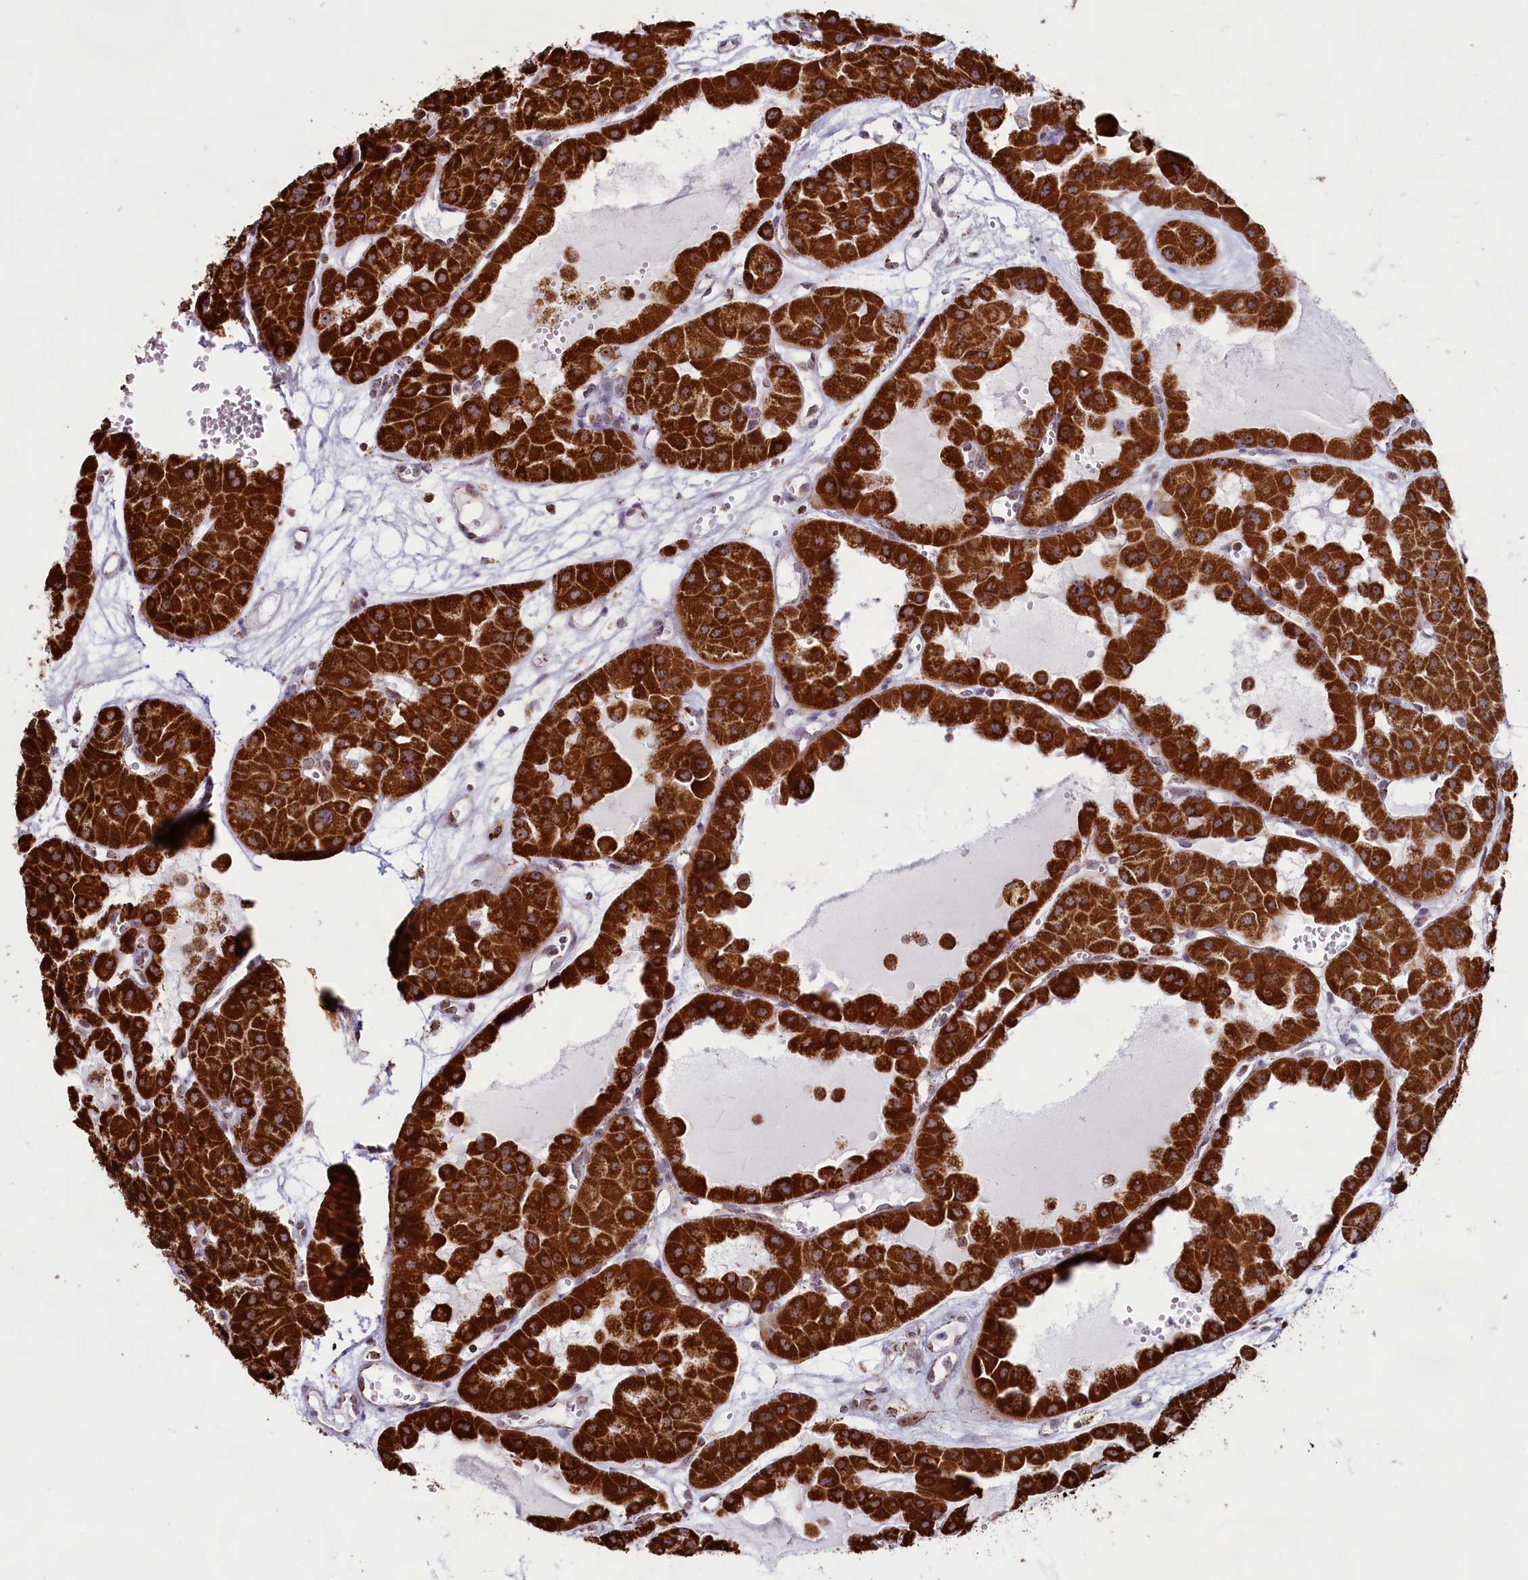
{"staining": {"intensity": "strong", "quantity": ">75%", "location": "cytoplasmic/membranous"}, "tissue": "renal cancer", "cell_type": "Tumor cells", "image_type": "cancer", "snomed": [{"axis": "morphology", "description": "Carcinoma, NOS"}, {"axis": "topography", "description": "Kidney"}], "caption": "Human renal cancer stained with a protein marker shows strong staining in tumor cells.", "gene": "C1D", "patient": {"sex": "female", "age": 75}}